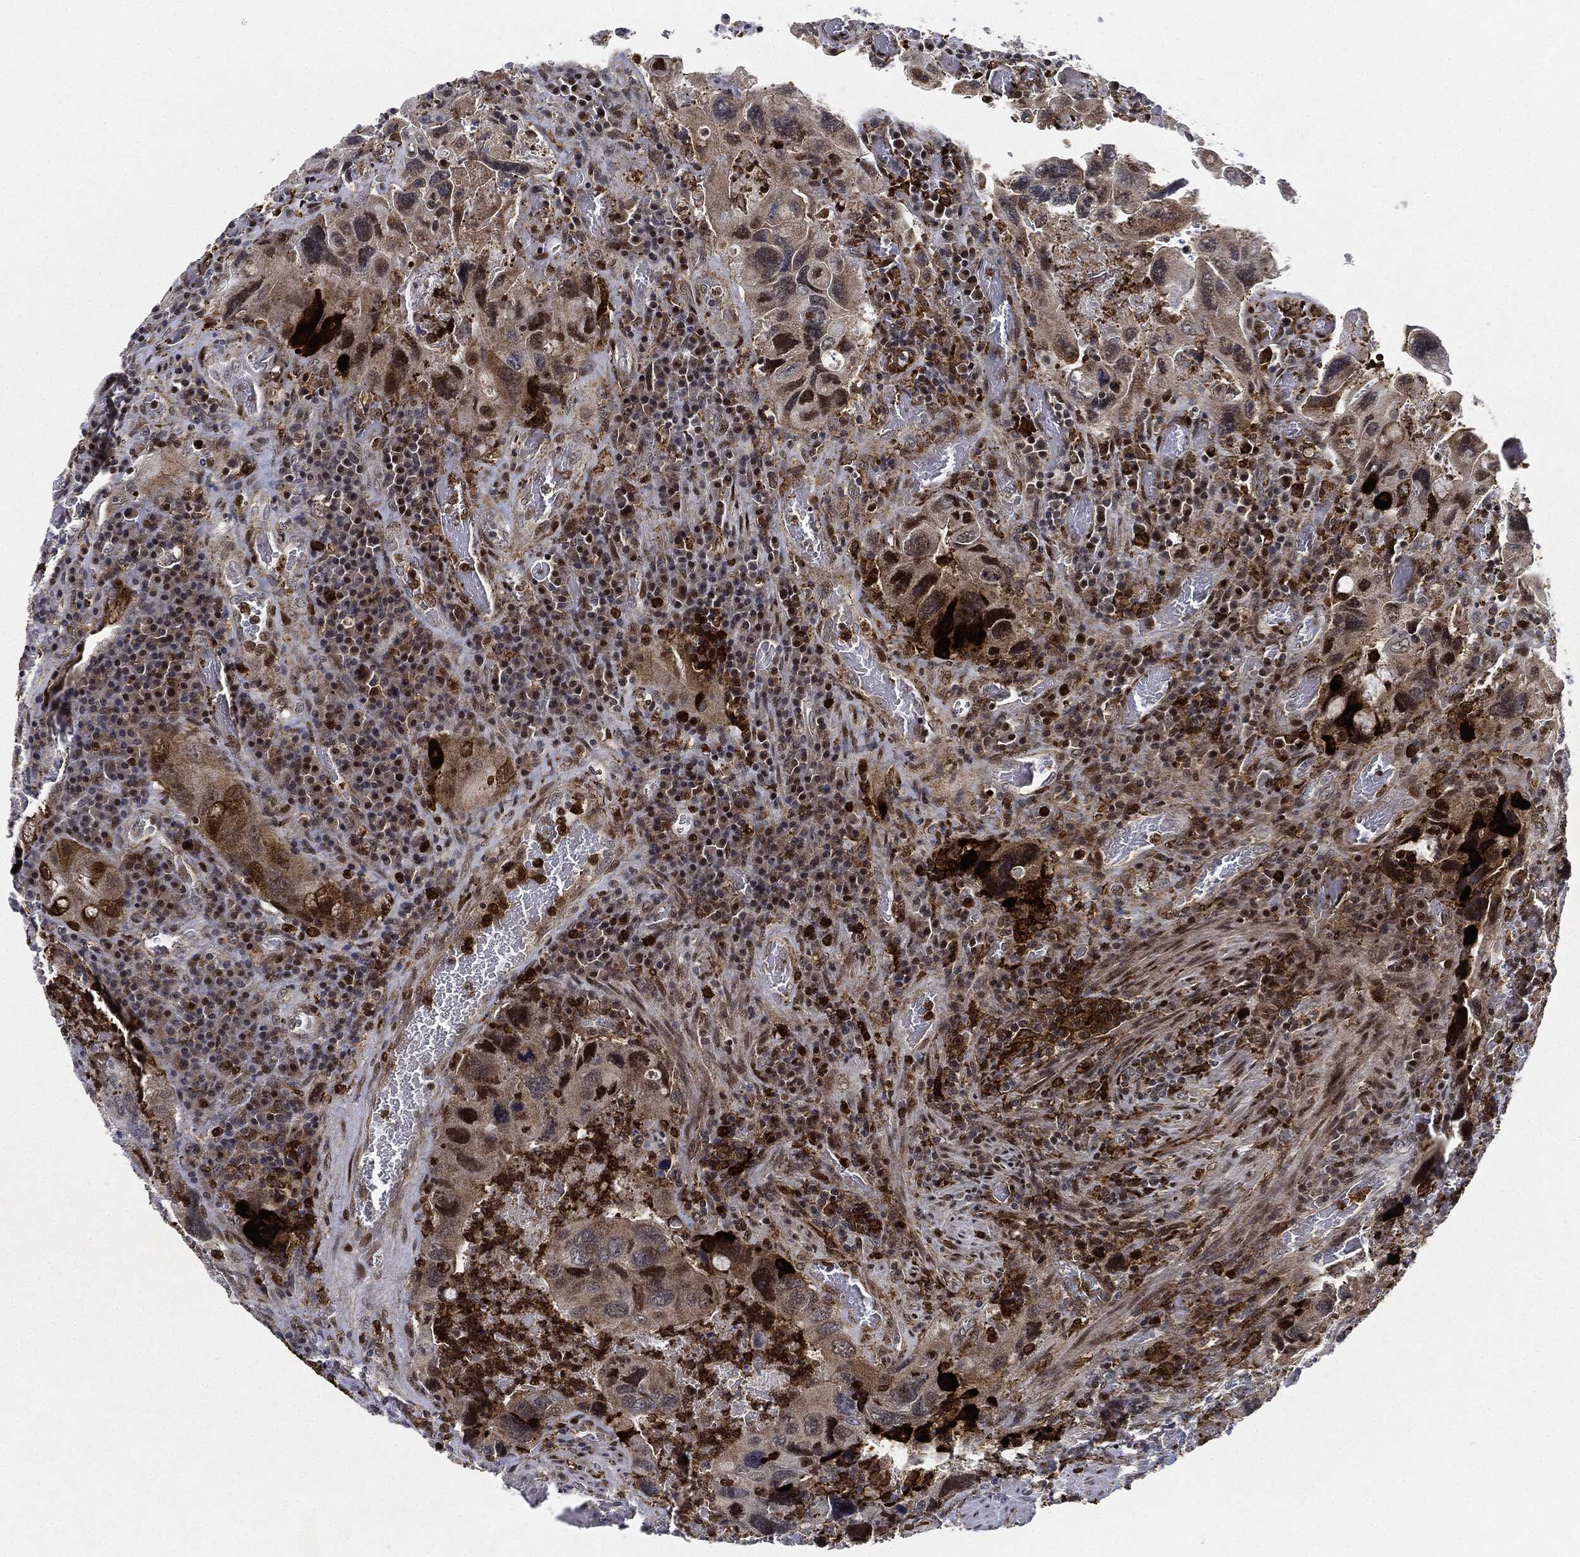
{"staining": {"intensity": "negative", "quantity": "none", "location": "none"}, "tissue": "colorectal cancer", "cell_type": "Tumor cells", "image_type": "cancer", "snomed": [{"axis": "morphology", "description": "Adenocarcinoma, NOS"}, {"axis": "topography", "description": "Rectum"}], "caption": "The micrograph shows no staining of tumor cells in colorectal cancer.", "gene": "NANOS3", "patient": {"sex": "male", "age": 62}}